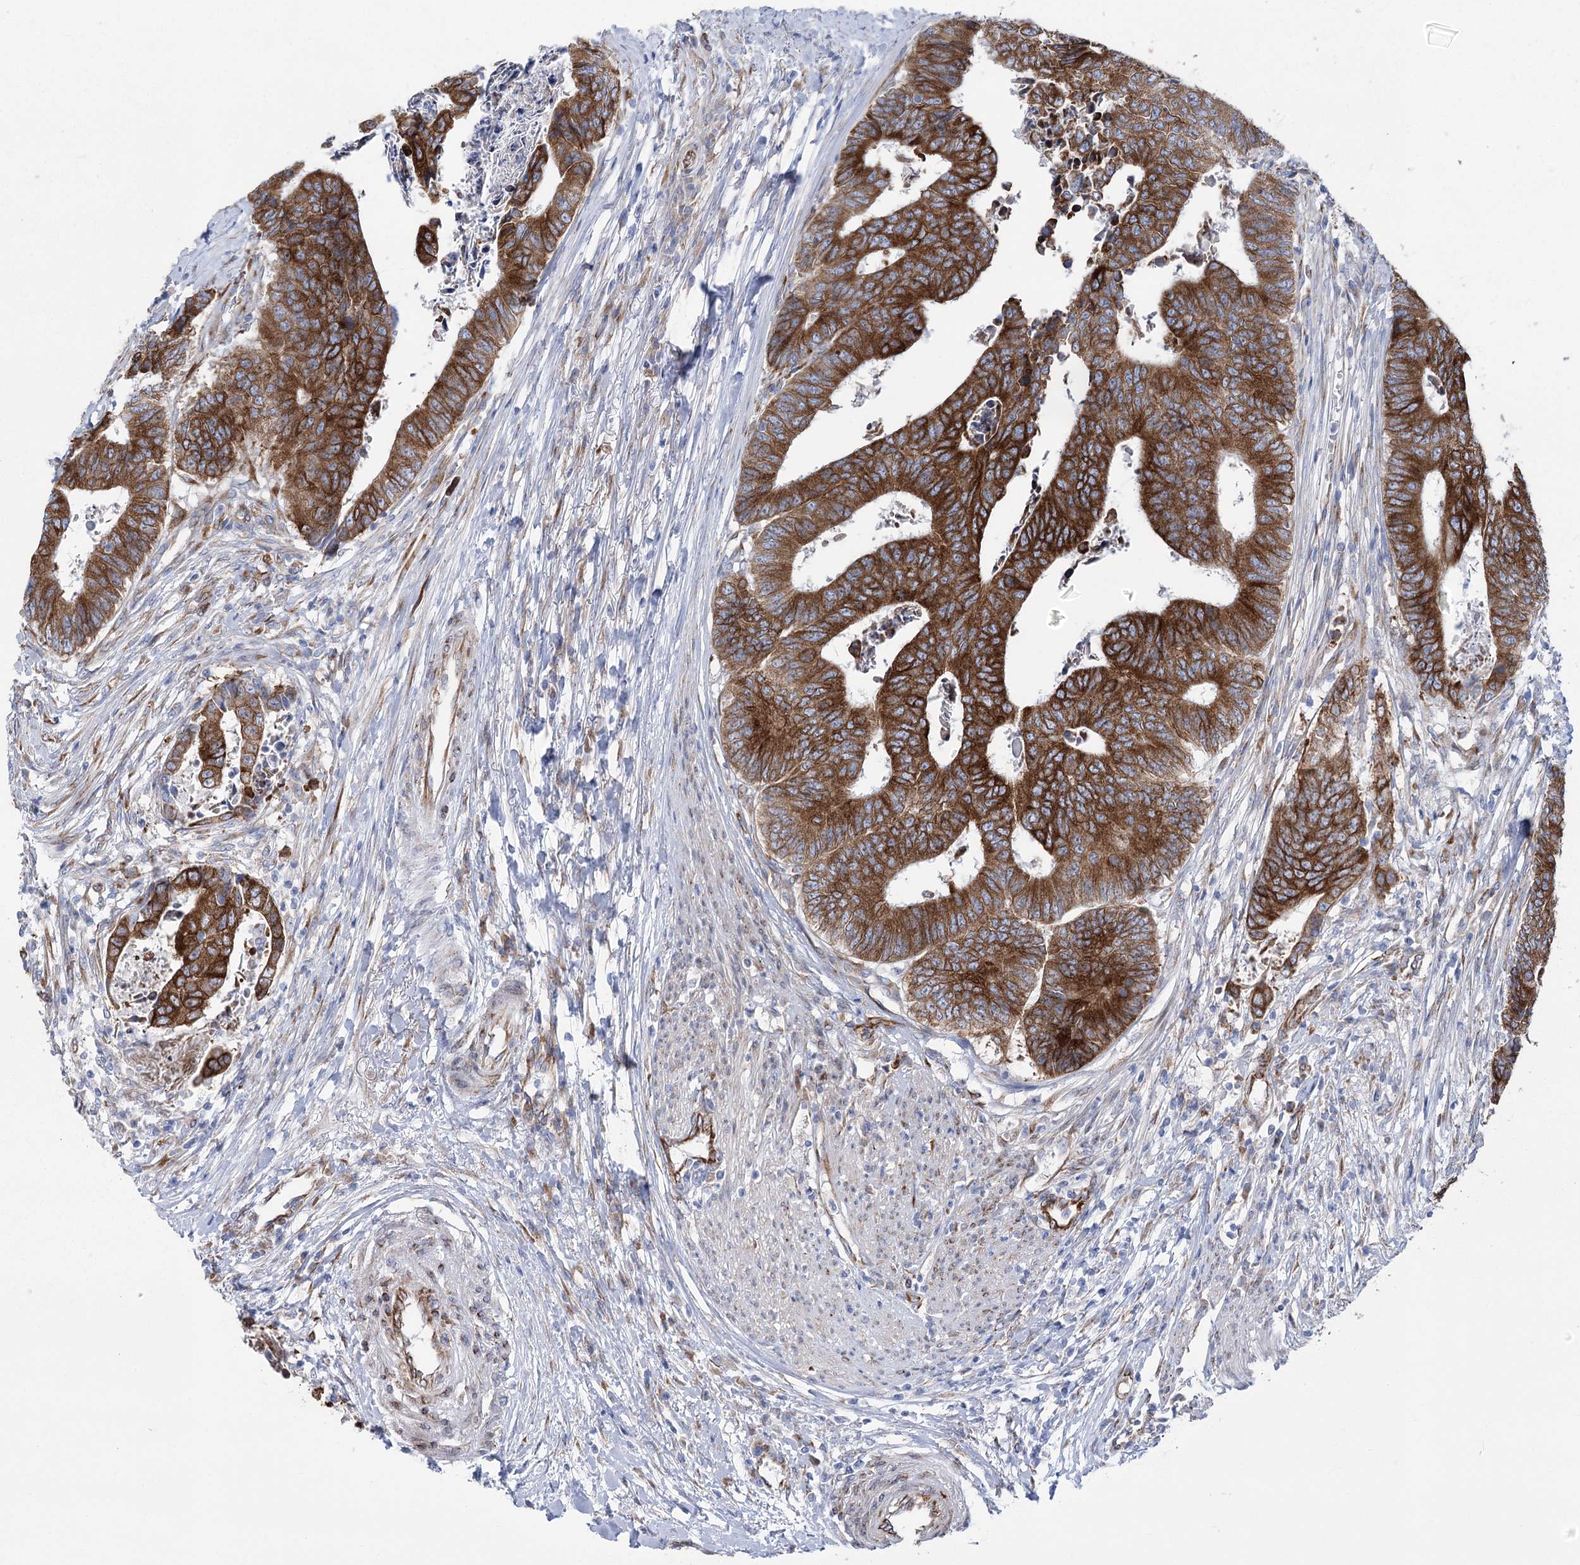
{"staining": {"intensity": "strong", "quantity": ">75%", "location": "cytoplasmic/membranous"}, "tissue": "colorectal cancer", "cell_type": "Tumor cells", "image_type": "cancer", "snomed": [{"axis": "morphology", "description": "Adenocarcinoma, NOS"}, {"axis": "topography", "description": "Rectum"}], "caption": "Colorectal cancer (adenocarcinoma) tissue shows strong cytoplasmic/membranous positivity in about >75% of tumor cells, visualized by immunohistochemistry.", "gene": "YTHDC2", "patient": {"sex": "male", "age": 84}}